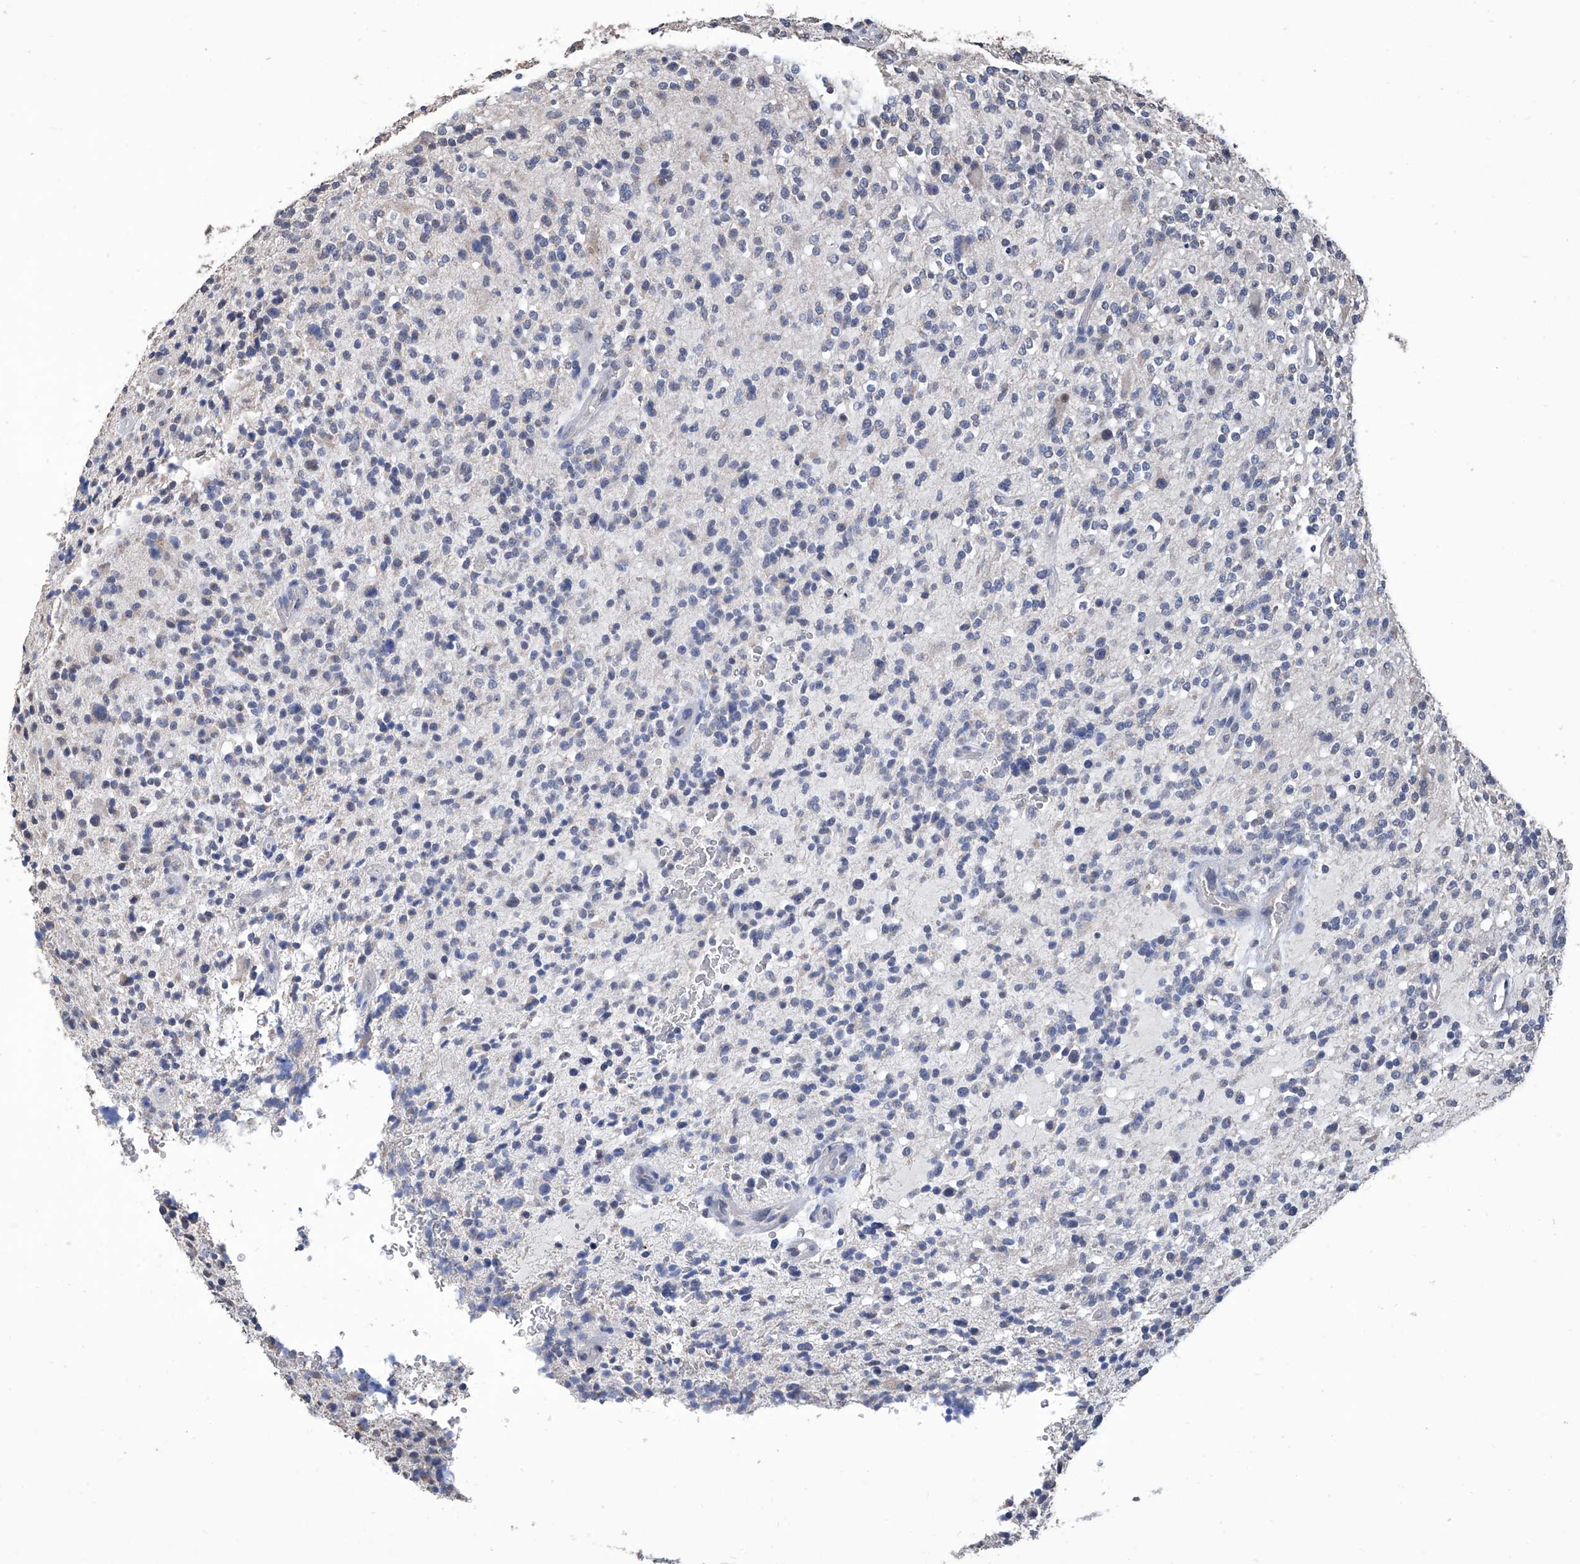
{"staining": {"intensity": "negative", "quantity": "none", "location": "none"}, "tissue": "glioma", "cell_type": "Tumor cells", "image_type": "cancer", "snomed": [{"axis": "morphology", "description": "Glioma, malignant, High grade"}, {"axis": "topography", "description": "Brain"}], "caption": "The image exhibits no staining of tumor cells in high-grade glioma (malignant). The staining is performed using DAB (3,3'-diaminobenzidine) brown chromogen with nuclei counter-stained in using hematoxylin.", "gene": "GPT", "patient": {"sex": "male", "age": 48}}